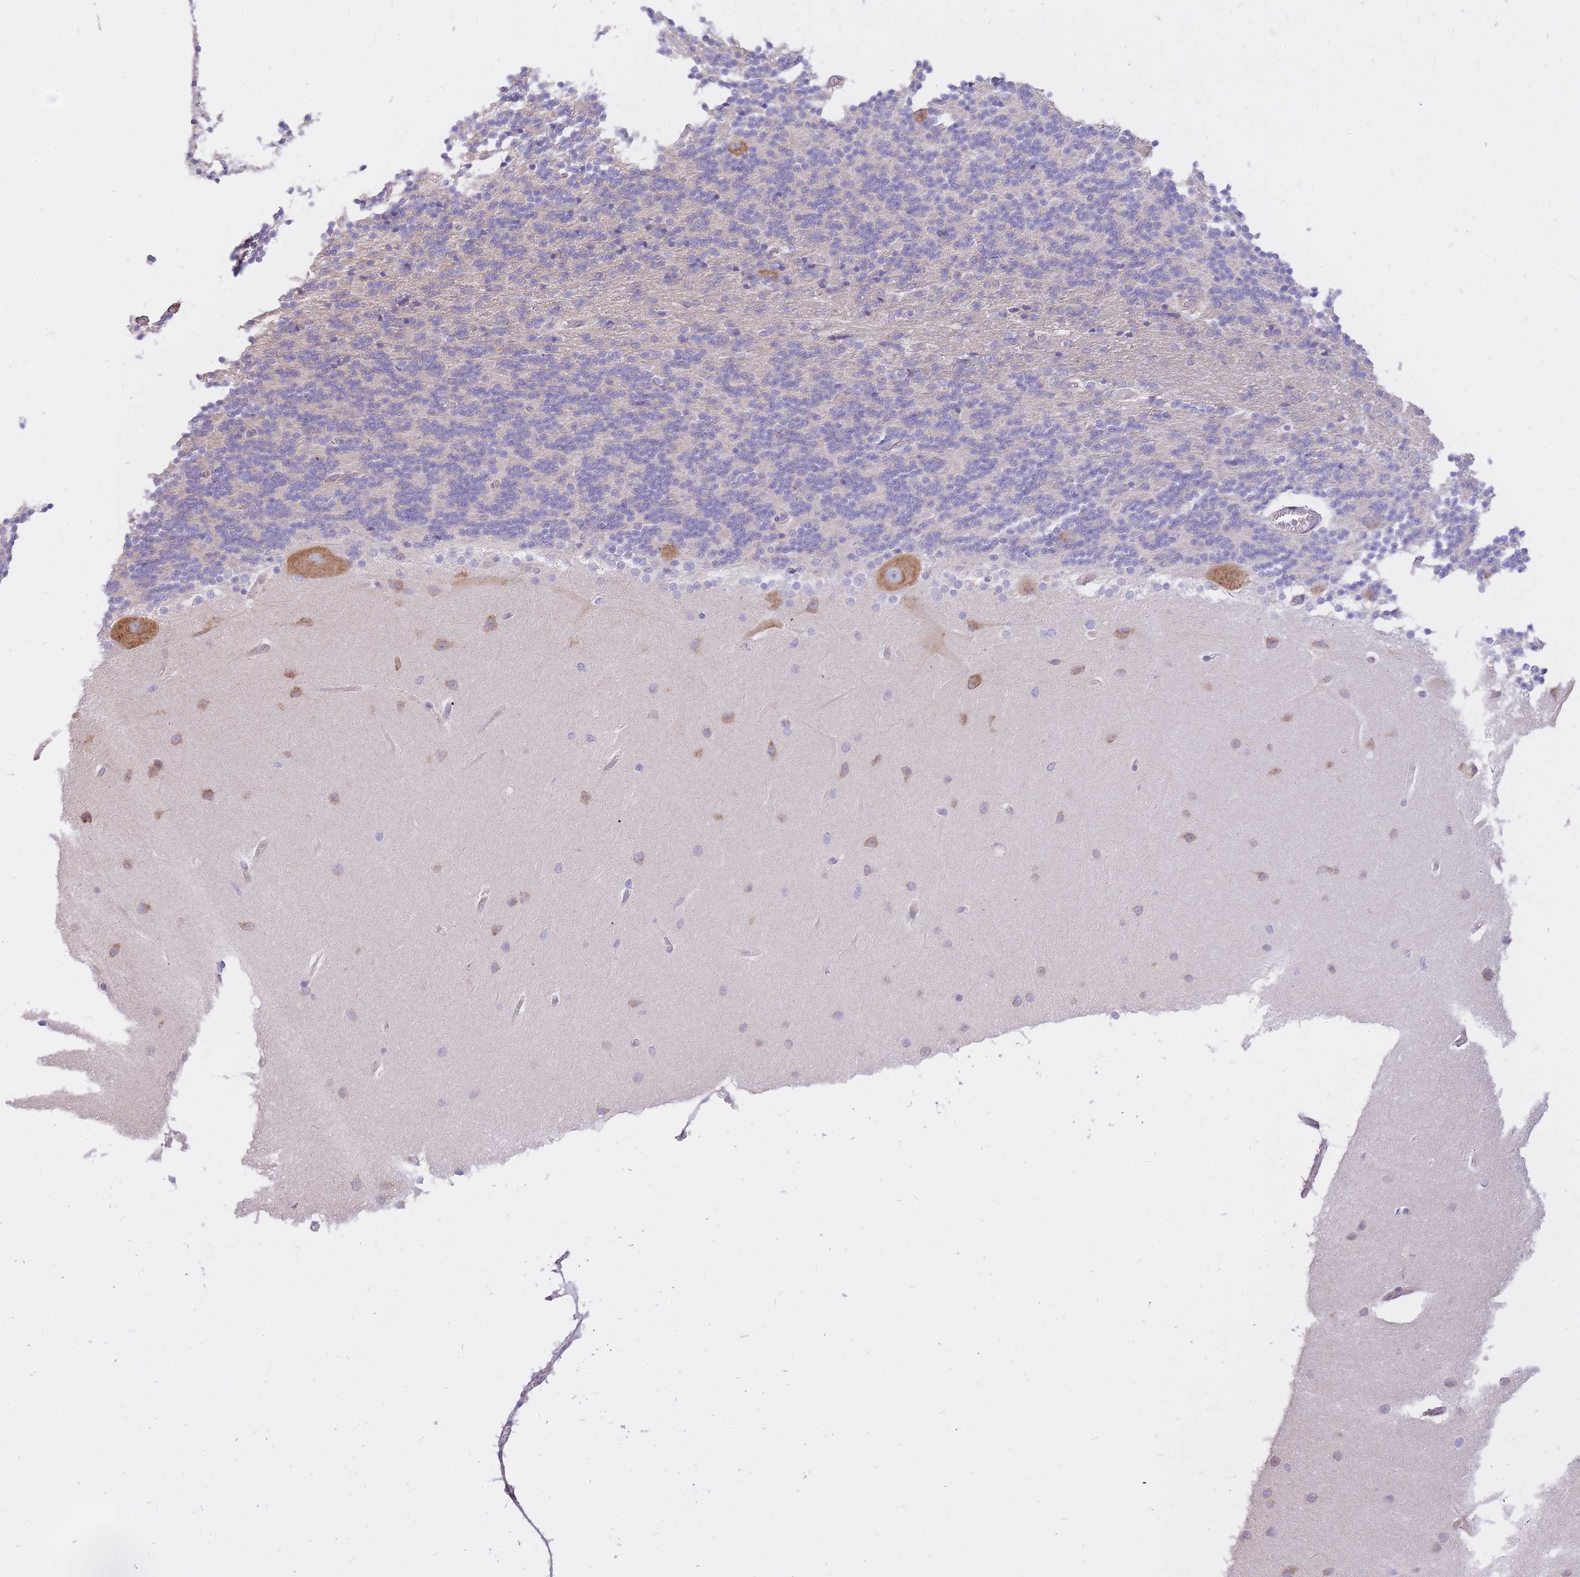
{"staining": {"intensity": "negative", "quantity": "none", "location": "none"}, "tissue": "cerebellum", "cell_type": "Cells in granular layer", "image_type": "normal", "snomed": [{"axis": "morphology", "description": "Normal tissue, NOS"}, {"axis": "topography", "description": "Cerebellum"}], "caption": "The micrograph exhibits no significant expression in cells in granular layer of cerebellum.", "gene": "GBP7", "patient": {"sex": "female", "age": 54}}